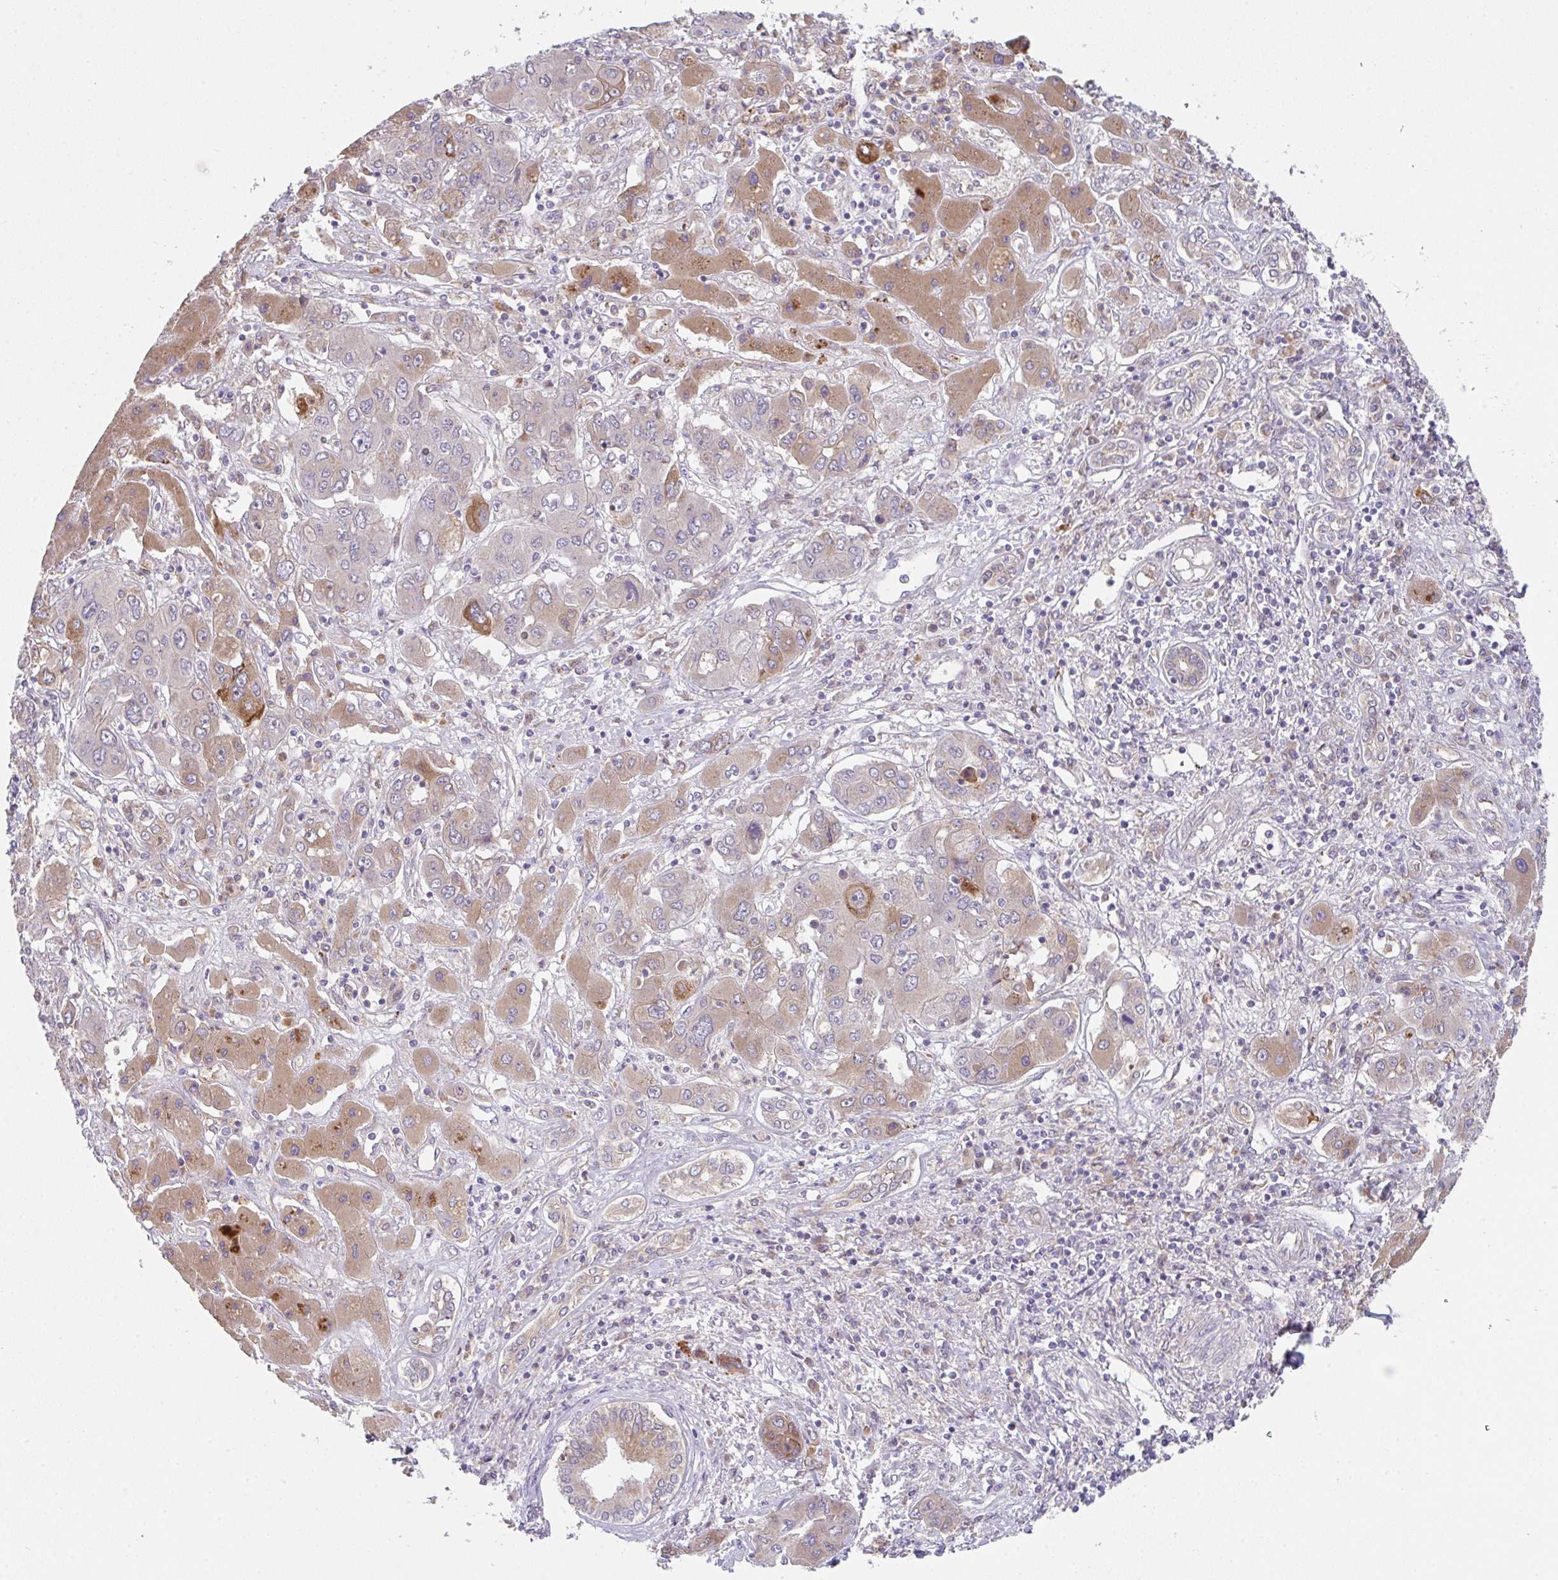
{"staining": {"intensity": "negative", "quantity": "none", "location": "none"}, "tissue": "liver cancer", "cell_type": "Tumor cells", "image_type": "cancer", "snomed": [{"axis": "morphology", "description": "Cholangiocarcinoma"}, {"axis": "topography", "description": "Liver"}], "caption": "Tumor cells are negative for protein expression in human liver cancer (cholangiocarcinoma).", "gene": "TSPAN31", "patient": {"sex": "male", "age": 67}}